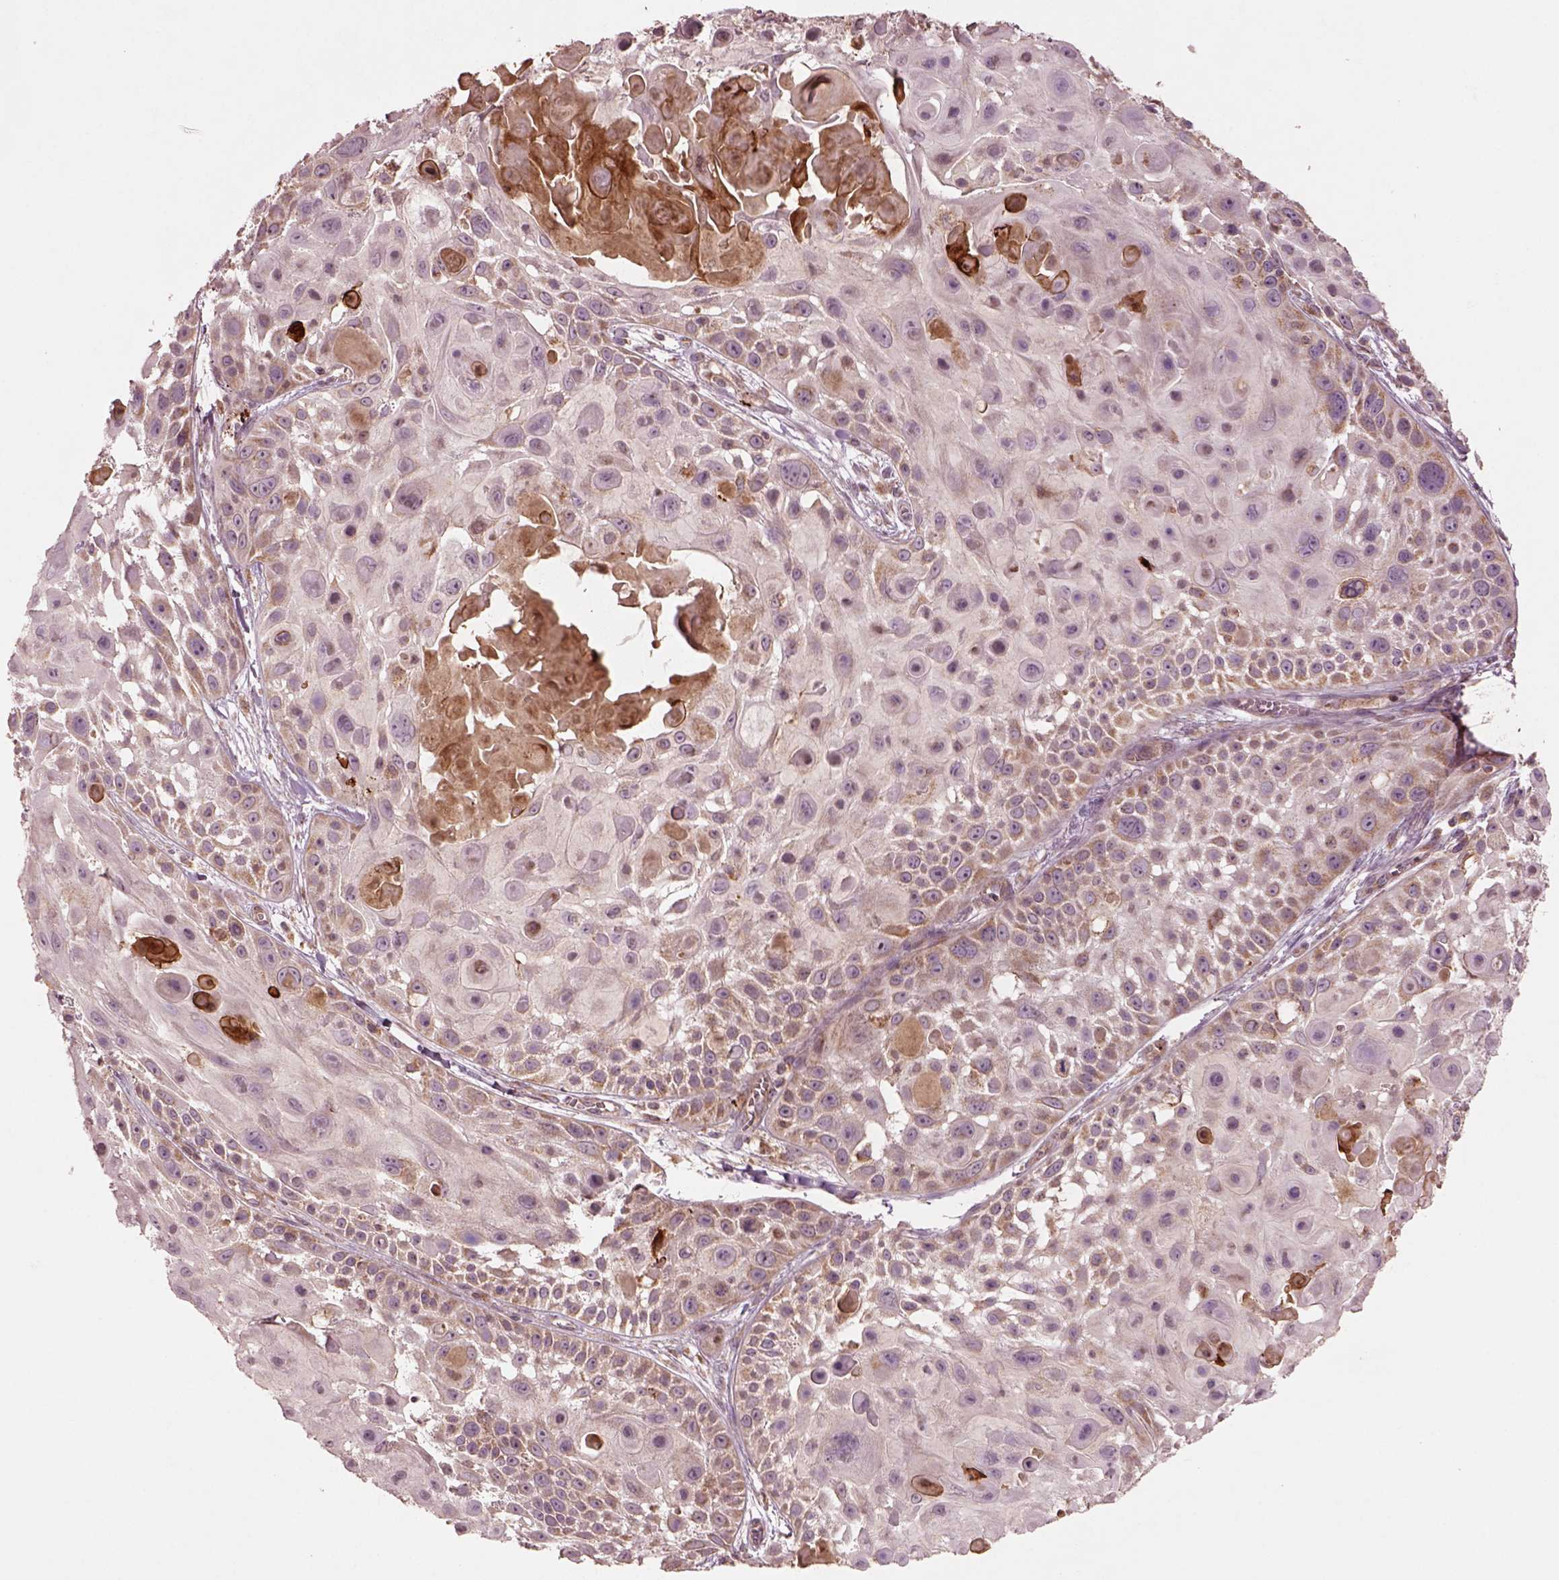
{"staining": {"intensity": "weak", "quantity": "25%-75%", "location": "cytoplasmic/membranous"}, "tissue": "skin cancer", "cell_type": "Tumor cells", "image_type": "cancer", "snomed": [{"axis": "morphology", "description": "Squamous cell carcinoma, NOS"}, {"axis": "topography", "description": "Skin"}, {"axis": "topography", "description": "Anal"}], "caption": "Skin cancer stained for a protein exhibits weak cytoplasmic/membranous positivity in tumor cells.", "gene": "SLC25A5", "patient": {"sex": "female", "age": 75}}